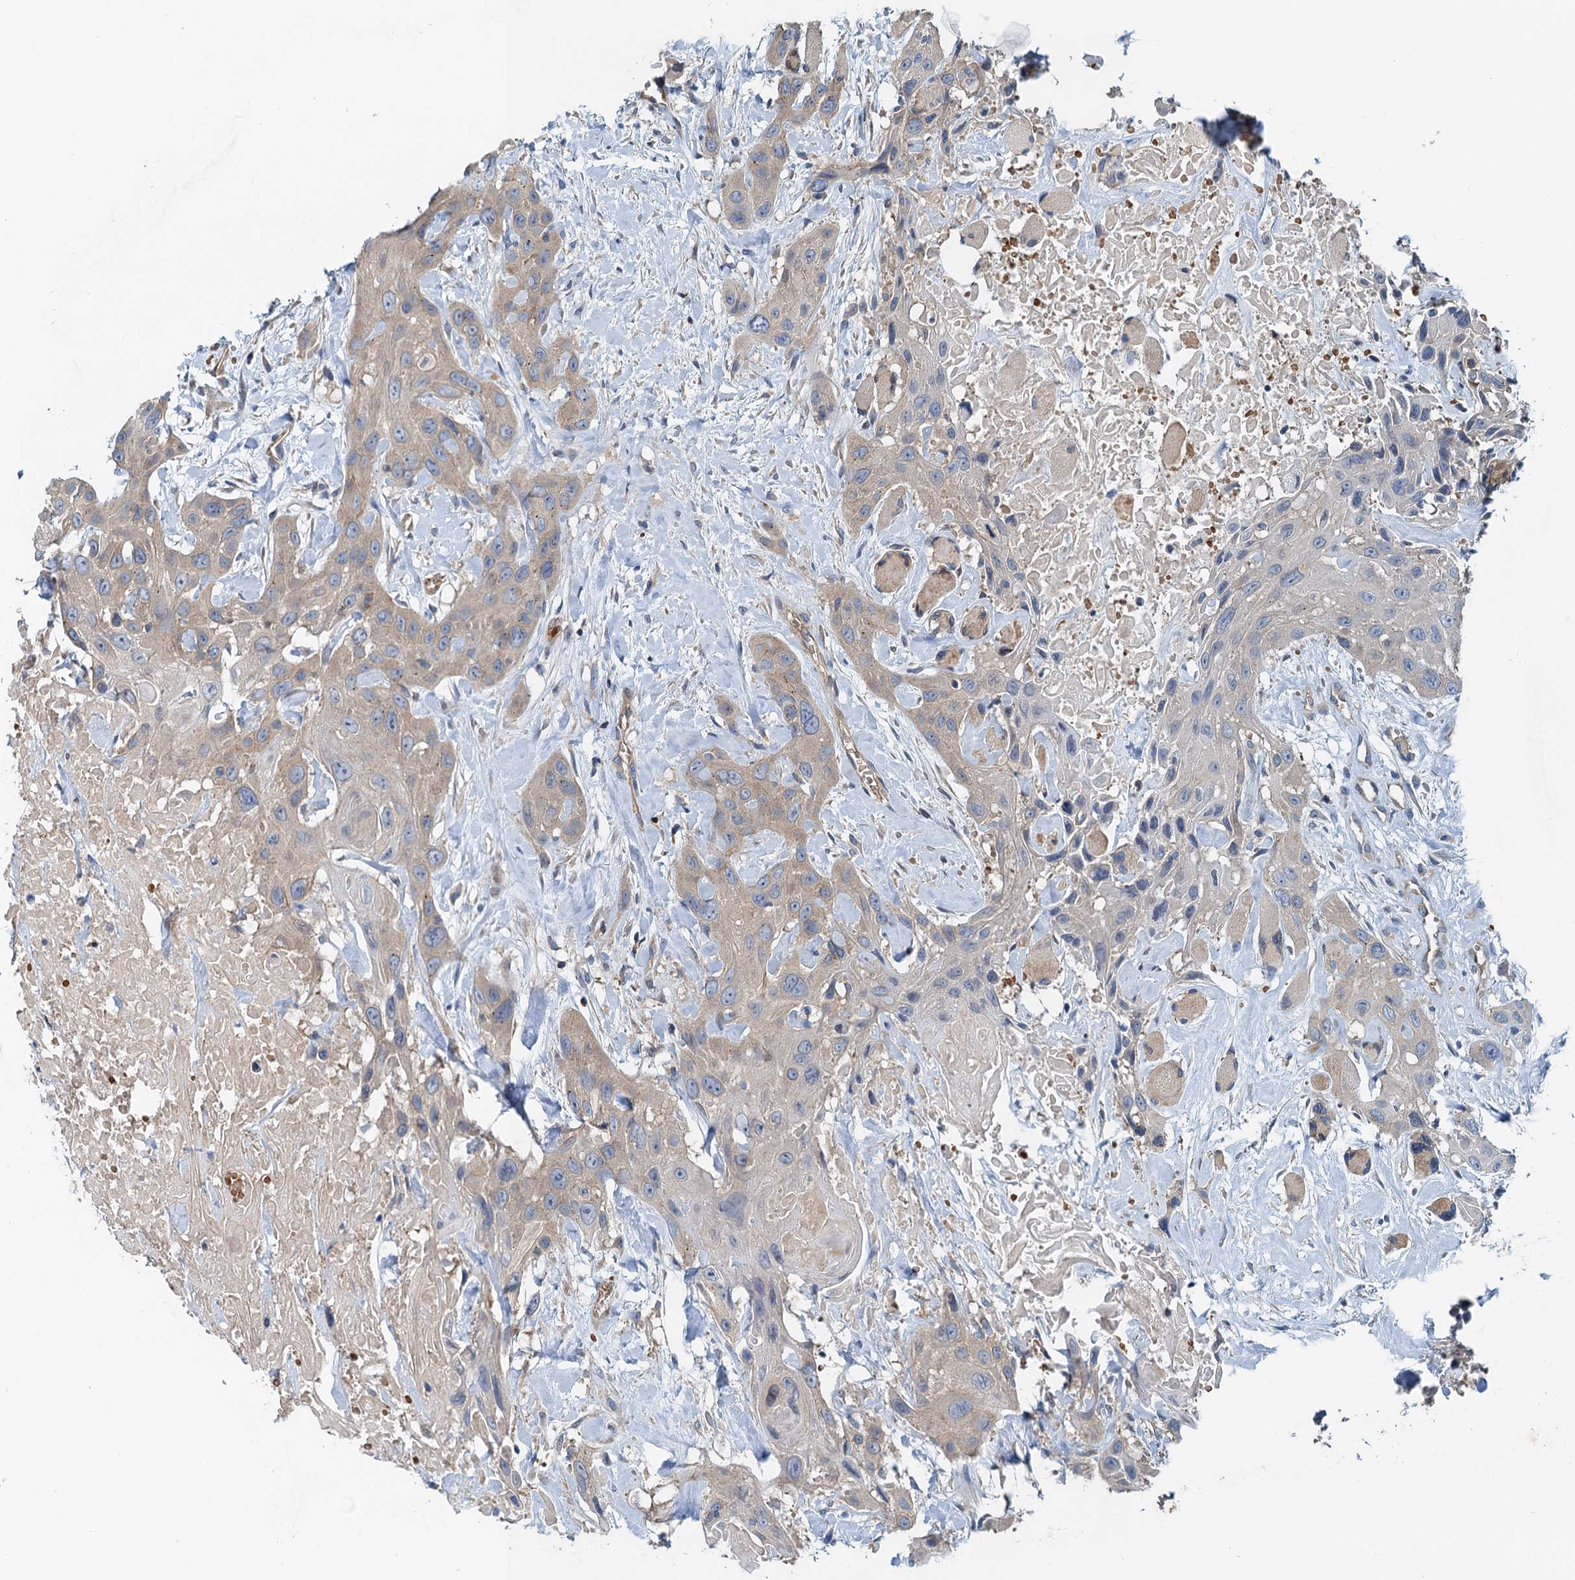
{"staining": {"intensity": "weak", "quantity": "25%-75%", "location": "cytoplasmic/membranous"}, "tissue": "head and neck cancer", "cell_type": "Tumor cells", "image_type": "cancer", "snomed": [{"axis": "morphology", "description": "Squamous cell carcinoma, NOS"}, {"axis": "topography", "description": "Head-Neck"}], "caption": "The immunohistochemical stain shows weak cytoplasmic/membranous positivity in tumor cells of head and neck cancer (squamous cell carcinoma) tissue.", "gene": "ROGDI", "patient": {"sex": "male", "age": 81}}